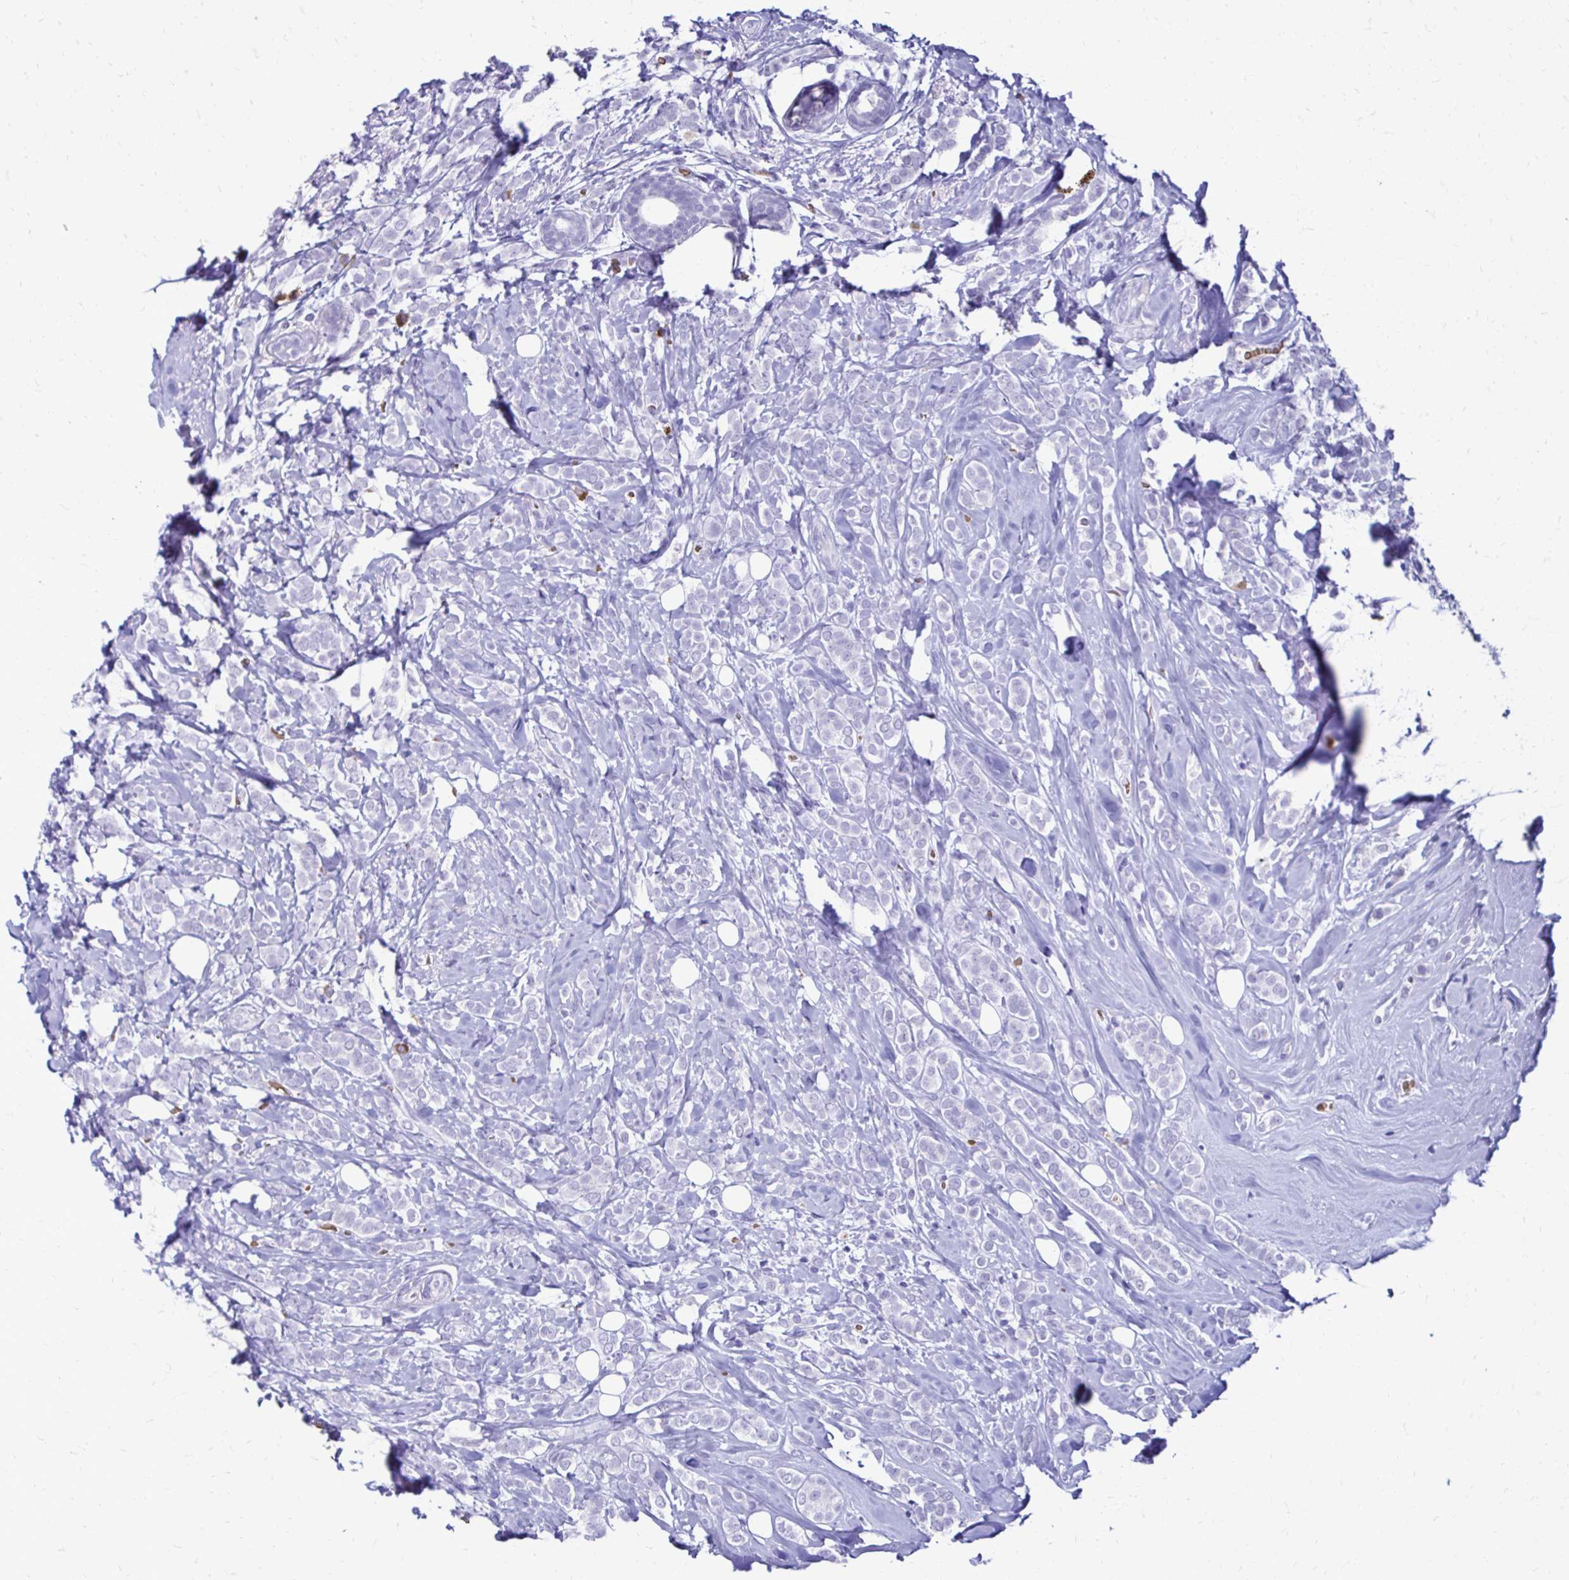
{"staining": {"intensity": "negative", "quantity": "none", "location": "none"}, "tissue": "breast cancer", "cell_type": "Tumor cells", "image_type": "cancer", "snomed": [{"axis": "morphology", "description": "Lobular carcinoma"}, {"axis": "topography", "description": "Breast"}], "caption": "Tumor cells show no significant protein expression in breast cancer (lobular carcinoma).", "gene": "RHBDL3", "patient": {"sex": "female", "age": 49}}